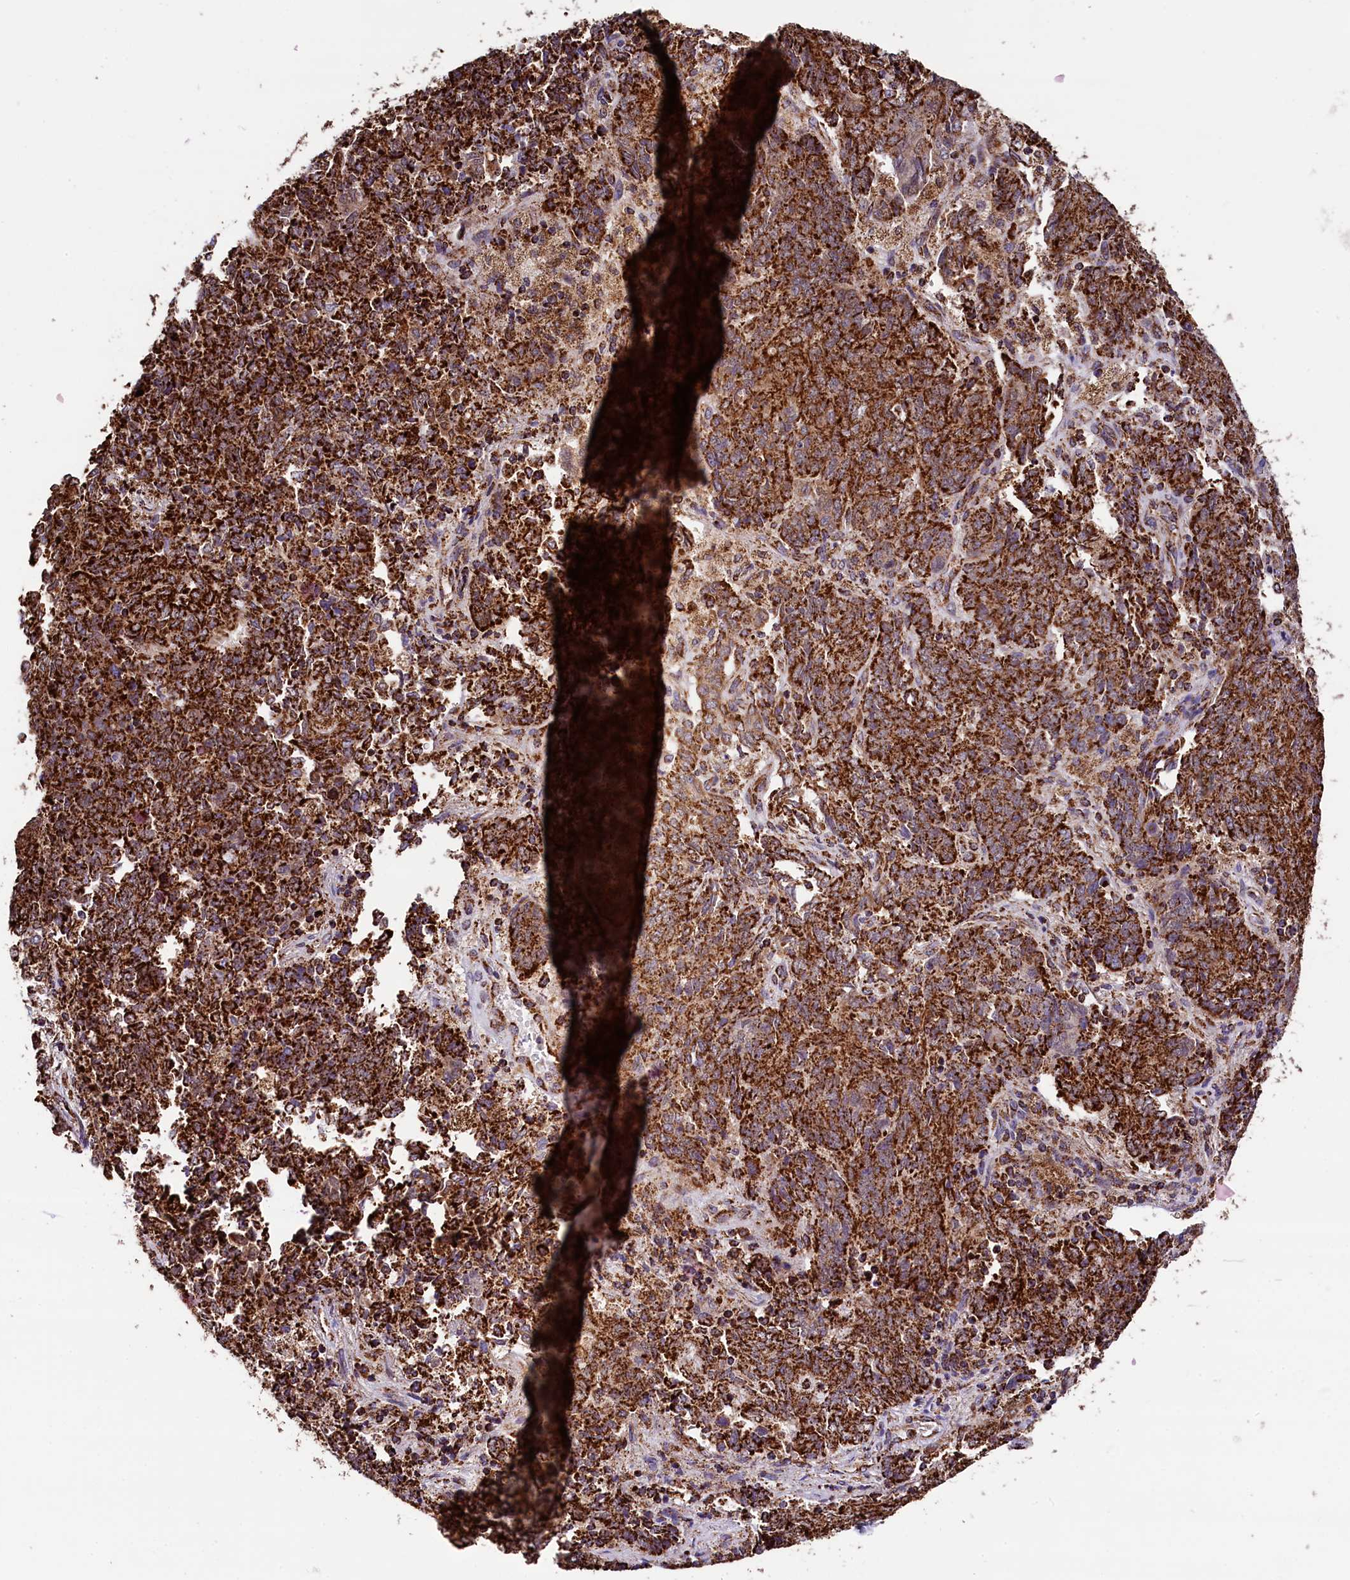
{"staining": {"intensity": "strong", "quantity": ">75%", "location": "cytoplasmic/membranous"}, "tissue": "endometrial cancer", "cell_type": "Tumor cells", "image_type": "cancer", "snomed": [{"axis": "morphology", "description": "Adenocarcinoma, NOS"}, {"axis": "topography", "description": "Endometrium"}], "caption": "Immunohistochemistry histopathology image of neoplastic tissue: human endometrial cancer stained using immunohistochemistry (IHC) exhibits high levels of strong protein expression localized specifically in the cytoplasmic/membranous of tumor cells, appearing as a cytoplasmic/membranous brown color.", "gene": "KLC2", "patient": {"sex": "female", "age": 80}}